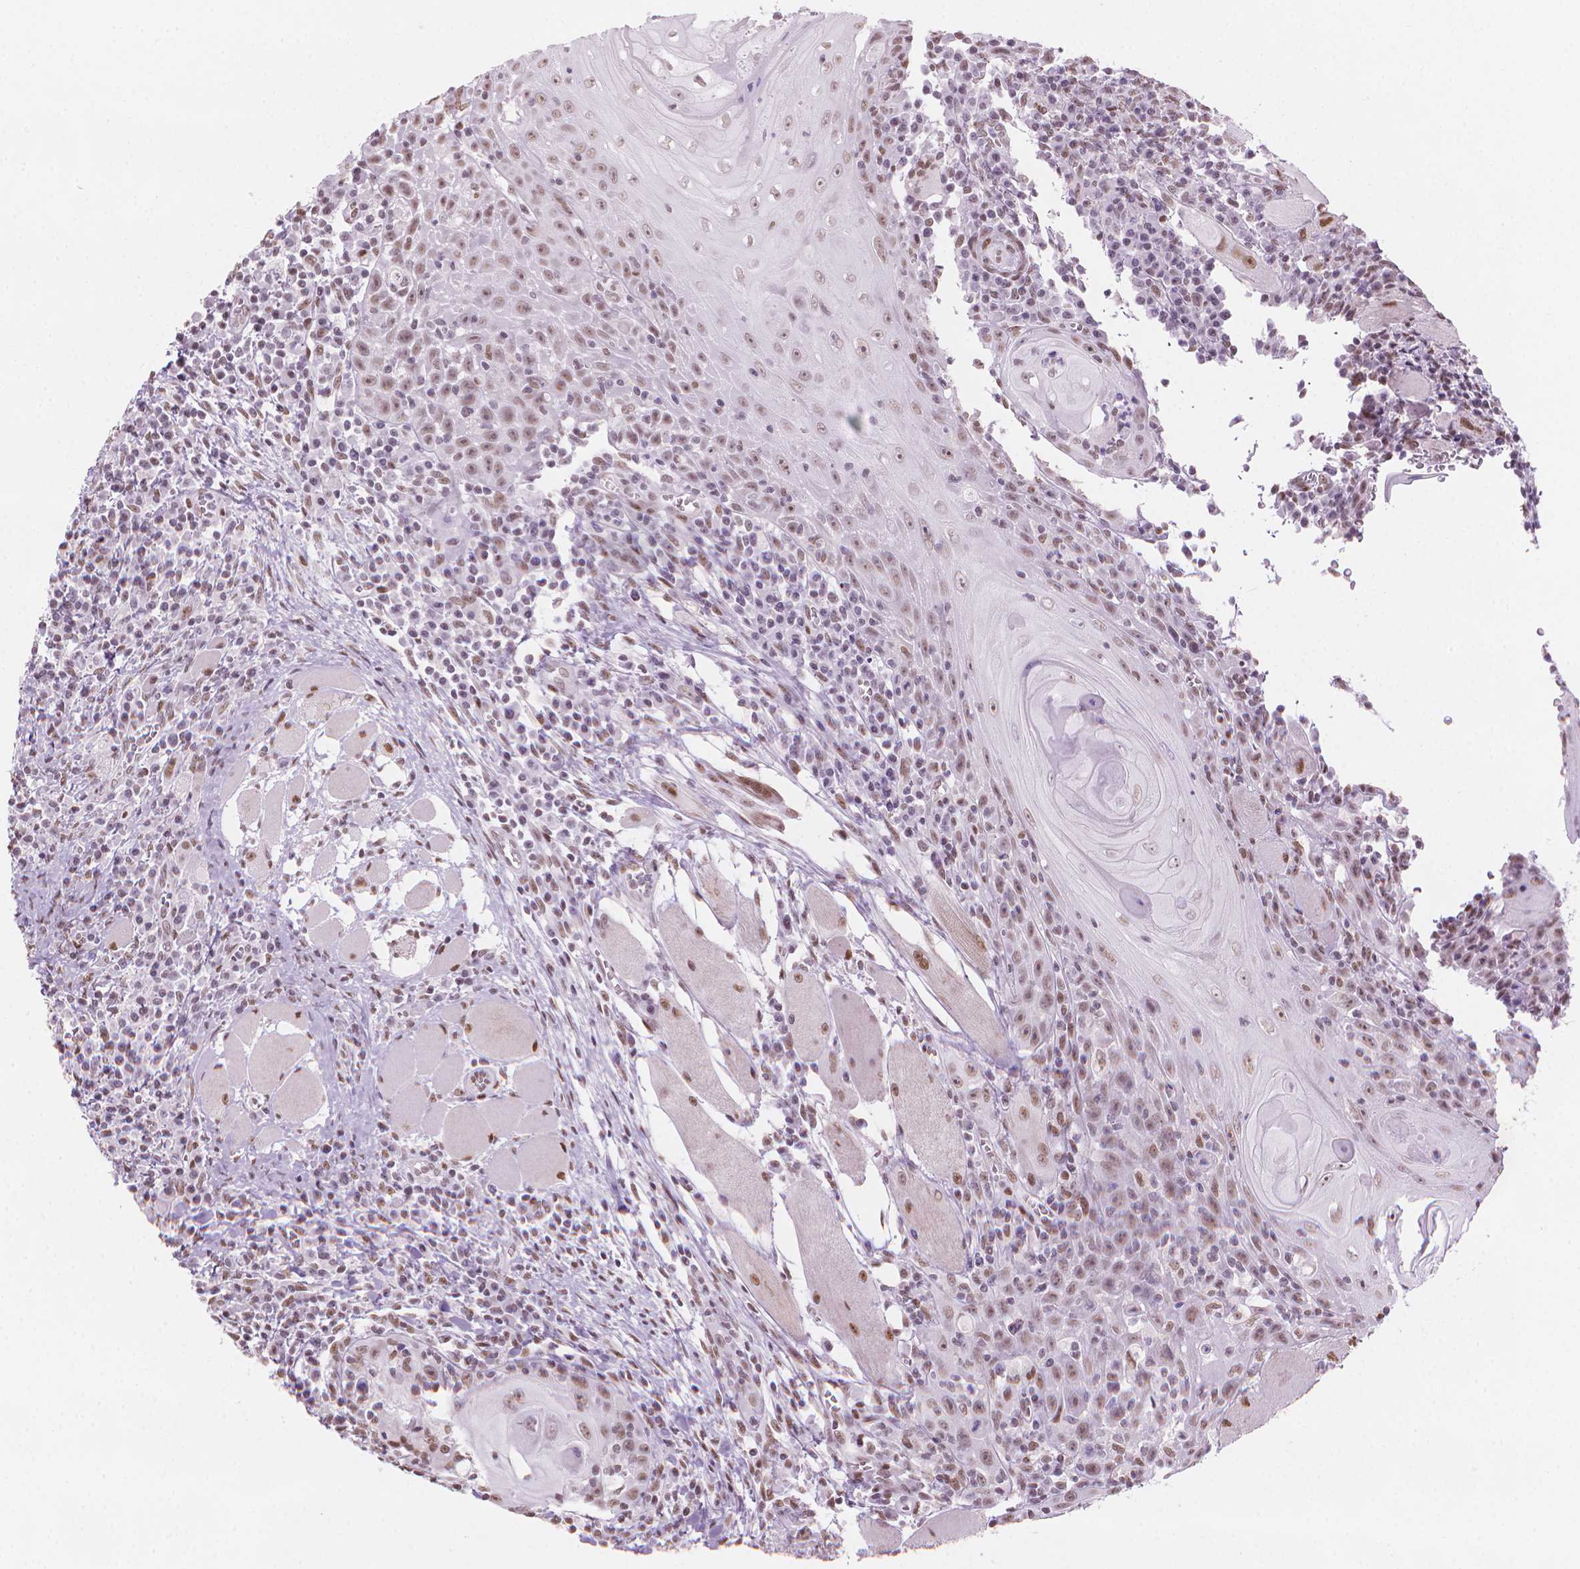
{"staining": {"intensity": "moderate", "quantity": "25%-75%", "location": "nuclear"}, "tissue": "head and neck cancer", "cell_type": "Tumor cells", "image_type": "cancer", "snomed": [{"axis": "morphology", "description": "Normal tissue, NOS"}, {"axis": "morphology", "description": "Squamous cell carcinoma, NOS"}, {"axis": "topography", "description": "Oral tissue"}, {"axis": "topography", "description": "Head-Neck"}], "caption": "A brown stain shows moderate nuclear positivity of a protein in head and neck cancer tumor cells.", "gene": "PIAS2", "patient": {"sex": "male", "age": 52}}